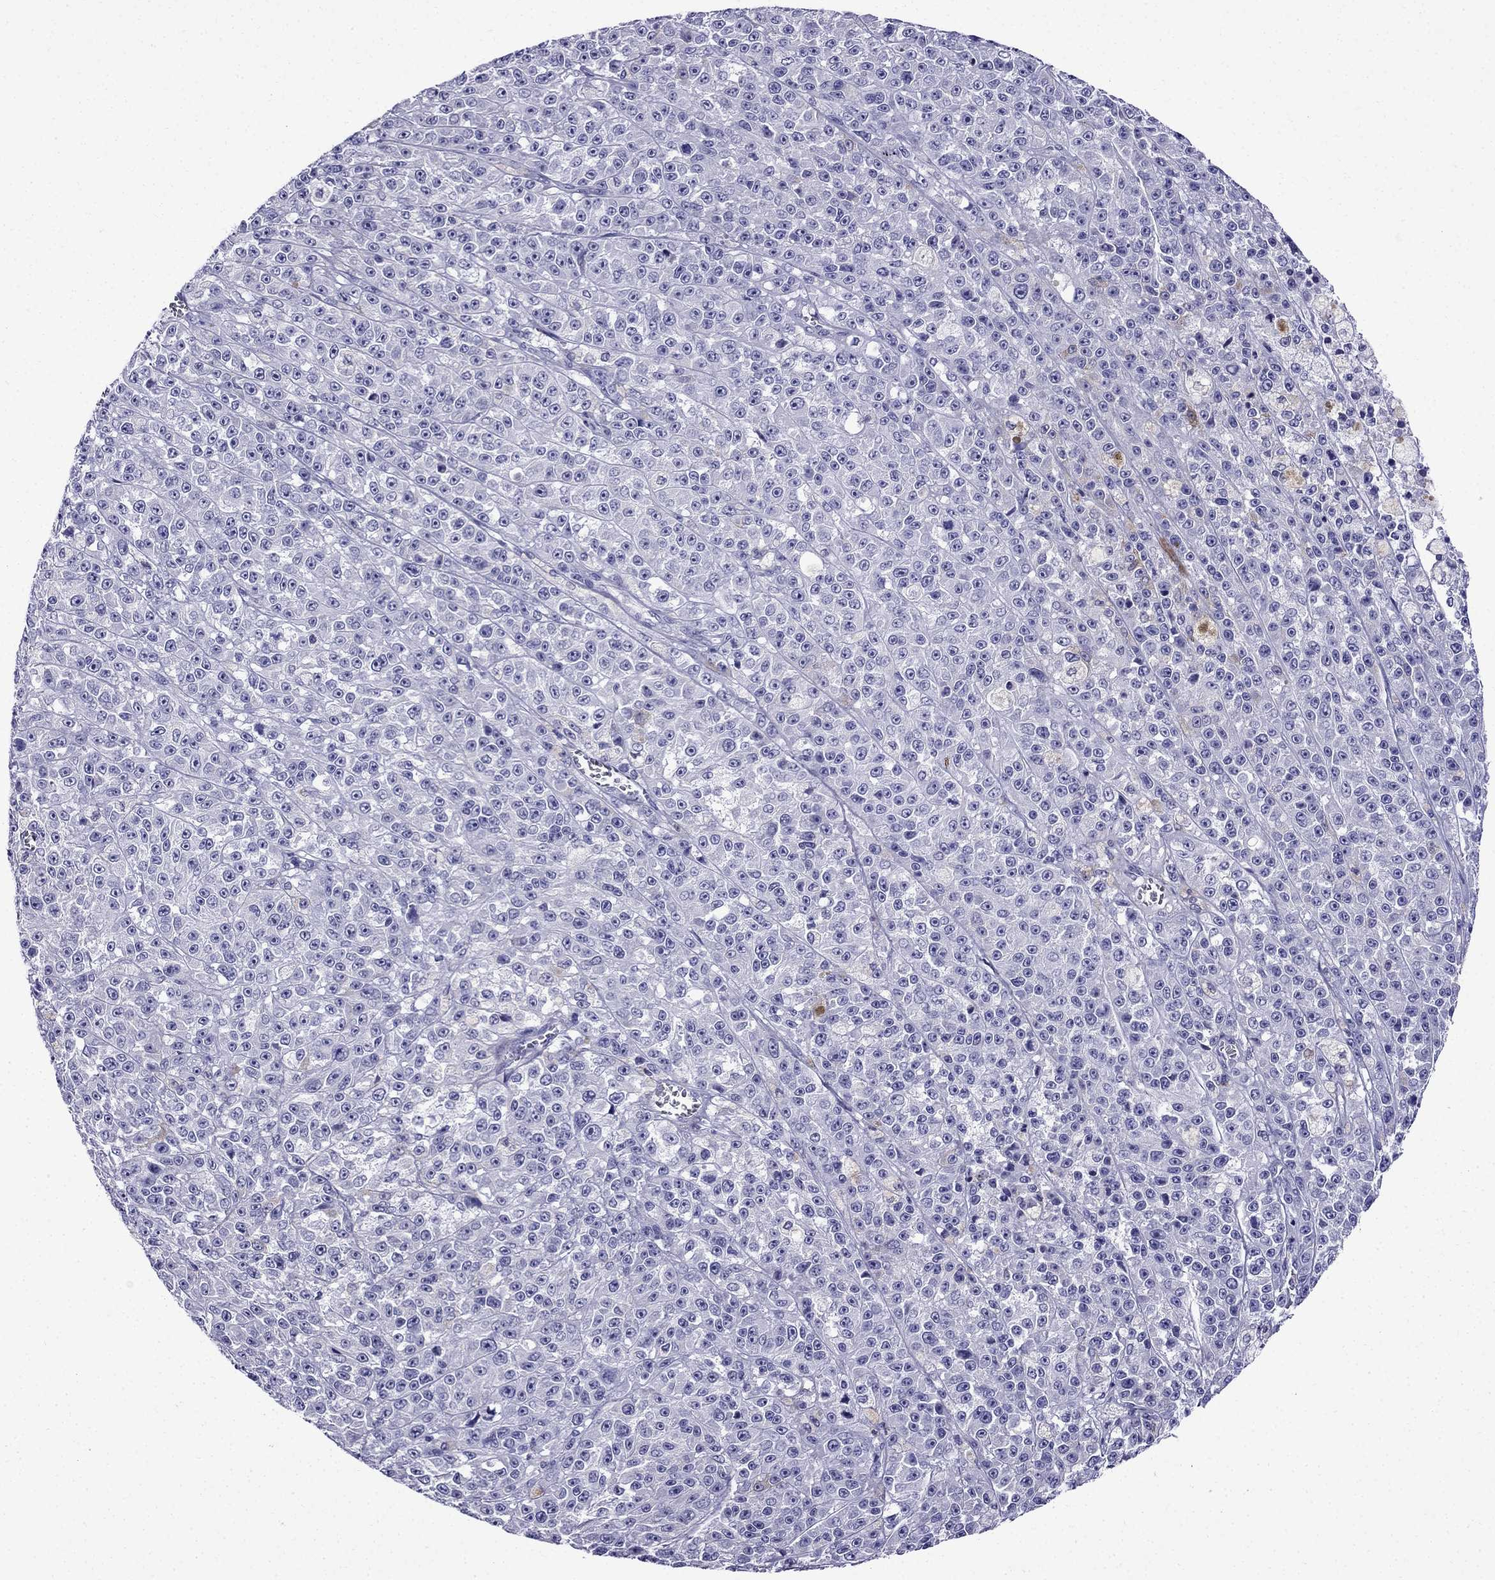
{"staining": {"intensity": "negative", "quantity": "none", "location": "none"}, "tissue": "melanoma", "cell_type": "Tumor cells", "image_type": "cancer", "snomed": [{"axis": "morphology", "description": "Malignant melanoma, NOS"}, {"axis": "topography", "description": "Skin"}], "caption": "Melanoma stained for a protein using immunohistochemistry (IHC) exhibits no positivity tumor cells.", "gene": "ERC2", "patient": {"sex": "female", "age": 58}}